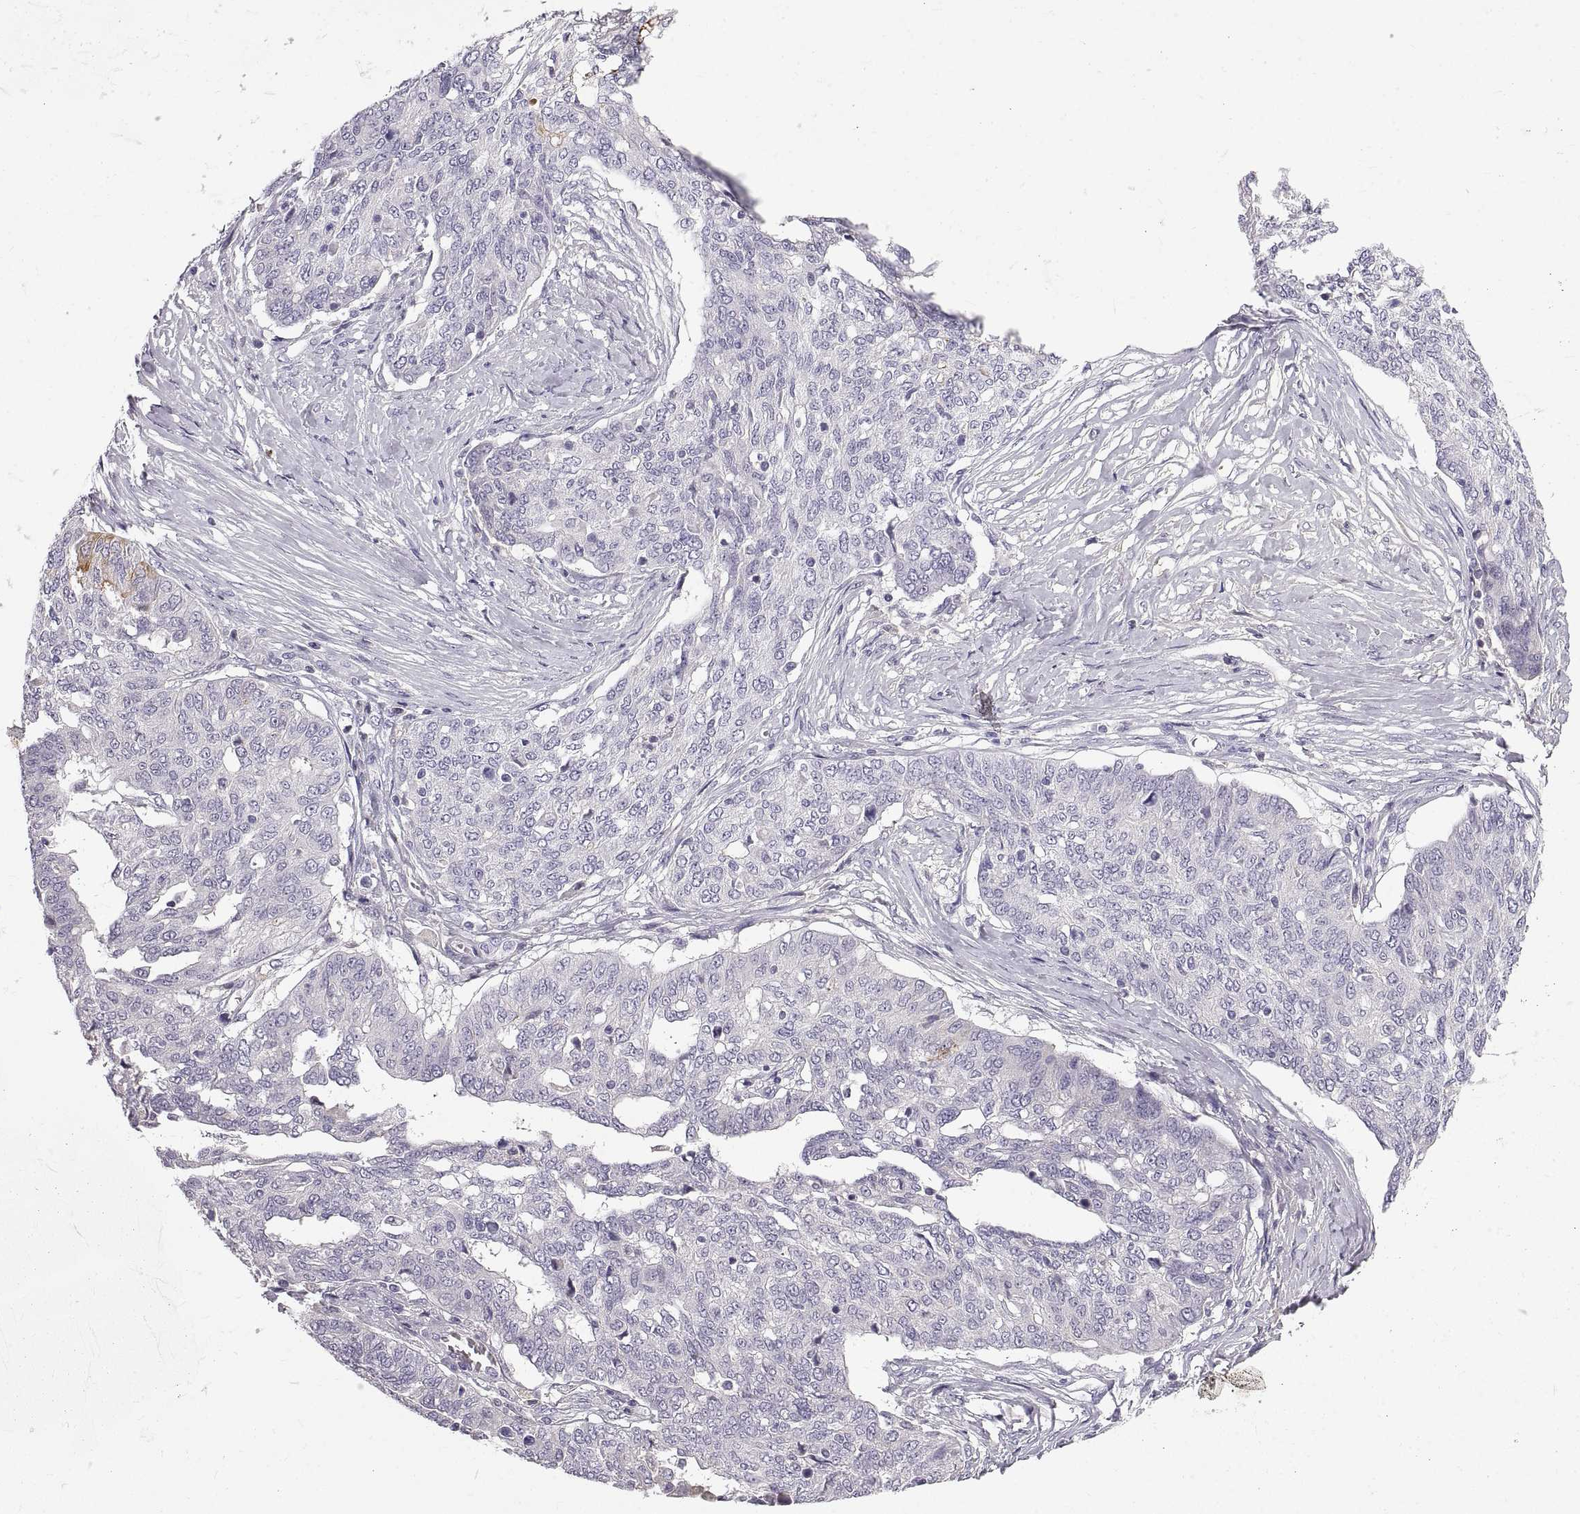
{"staining": {"intensity": "negative", "quantity": "none", "location": "none"}, "tissue": "ovarian cancer", "cell_type": "Tumor cells", "image_type": "cancer", "snomed": [{"axis": "morphology", "description": "Cystadenocarcinoma, serous, NOS"}, {"axis": "topography", "description": "Ovary"}], "caption": "A histopathology image of ovarian cancer stained for a protein exhibits no brown staining in tumor cells. (Stains: DAB IHC with hematoxylin counter stain, Microscopy: brightfield microscopy at high magnification).", "gene": "ADAM32", "patient": {"sex": "female", "age": 67}}